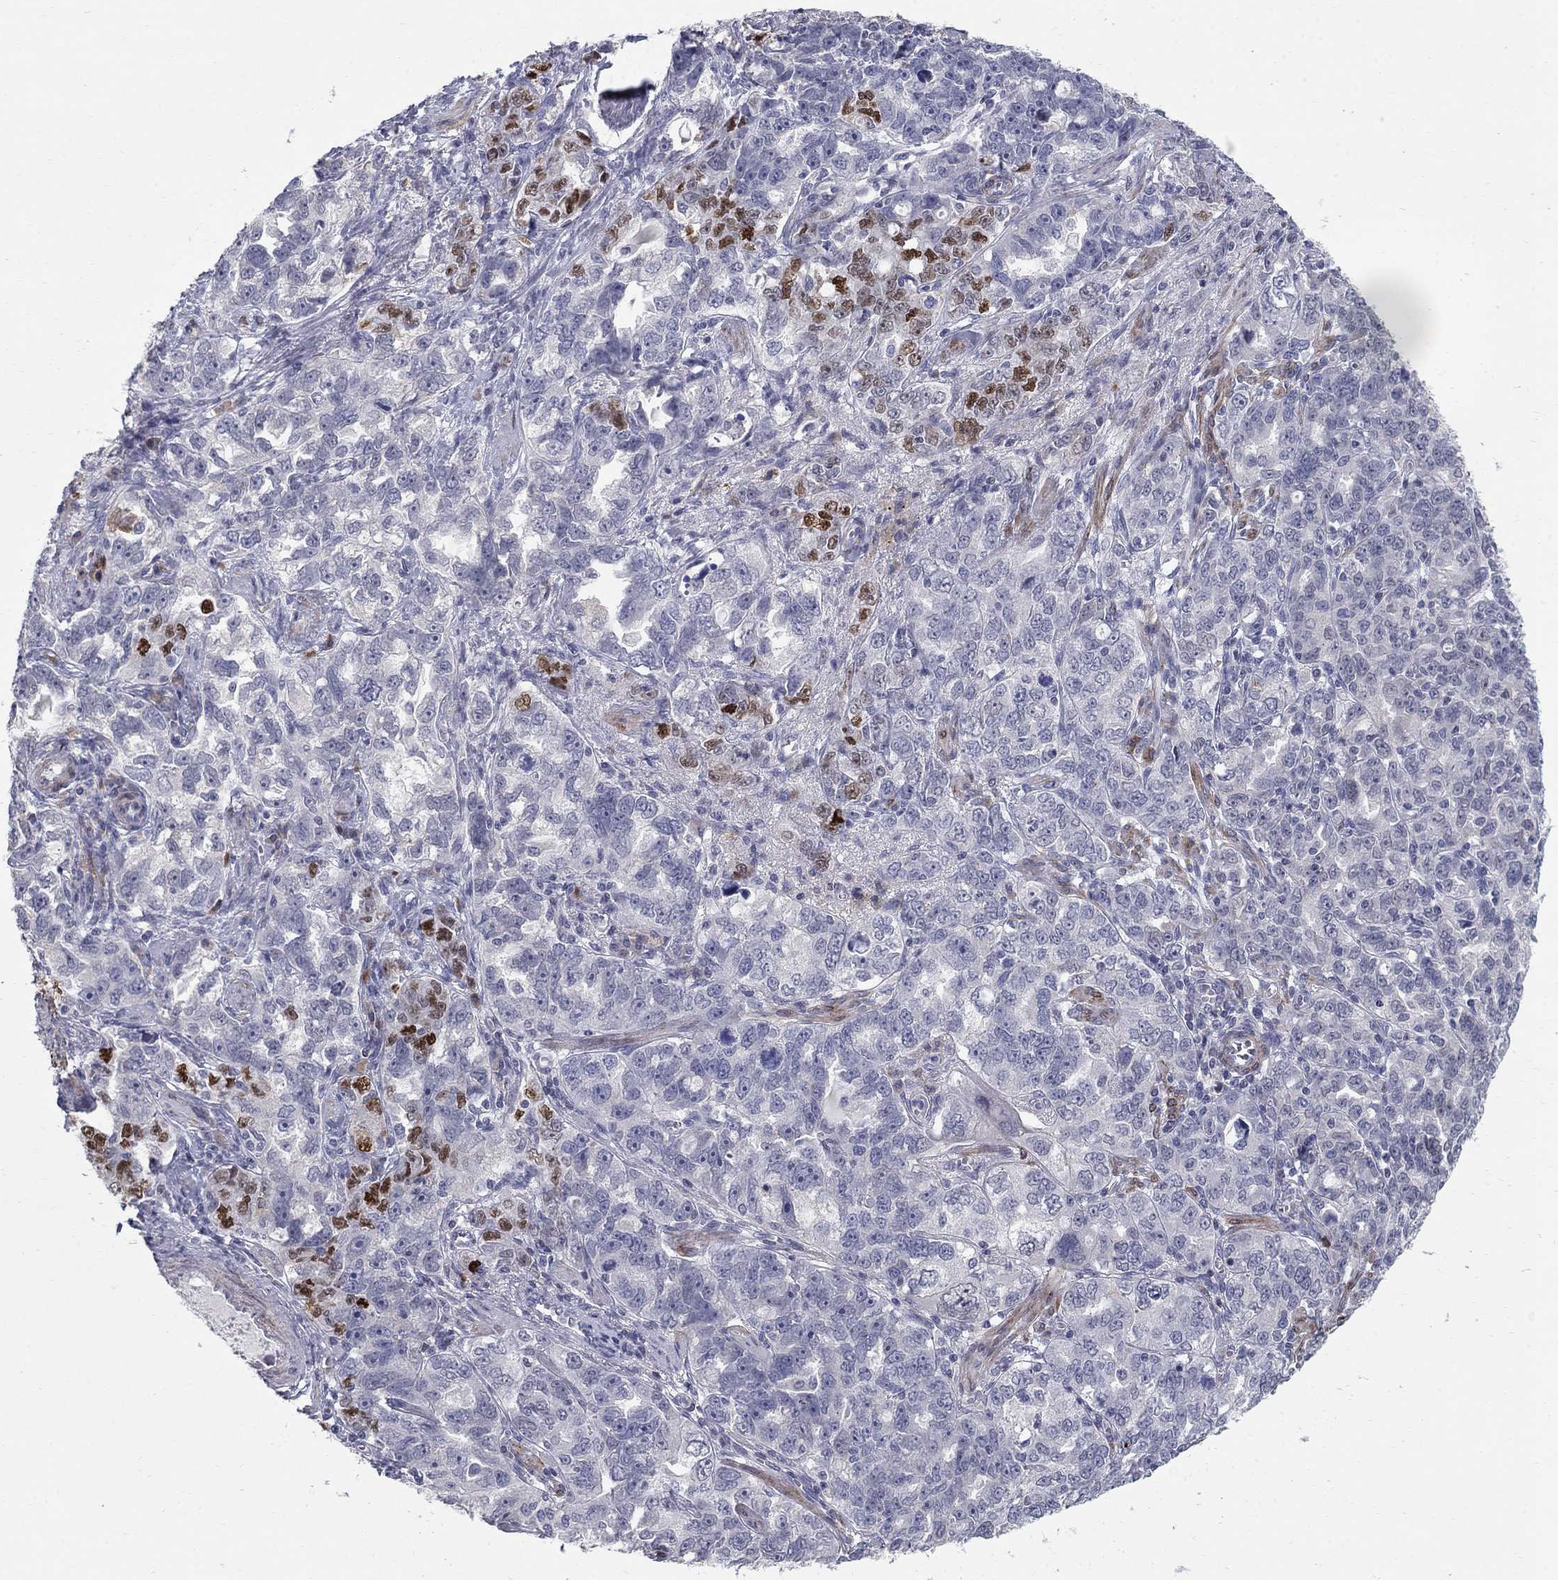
{"staining": {"intensity": "negative", "quantity": "none", "location": "none"}, "tissue": "ovarian cancer", "cell_type": "Tumor cells", "image_type": "cancer", "snomed": [{"axis": "morphology", "description": "Cystadenocarcinoma, serous, NOS"}, {"axis": "topography", "description": "Ovary"}], "caption": "This image is of ovarian serous cystadenocarcinoma stained with IHC to label a protein in brown with the nuclei are counter-stained blue. There is no expression in tumor cells.", "gene": "NTRK2", "patient": {"sex": "female", "age": 51}}